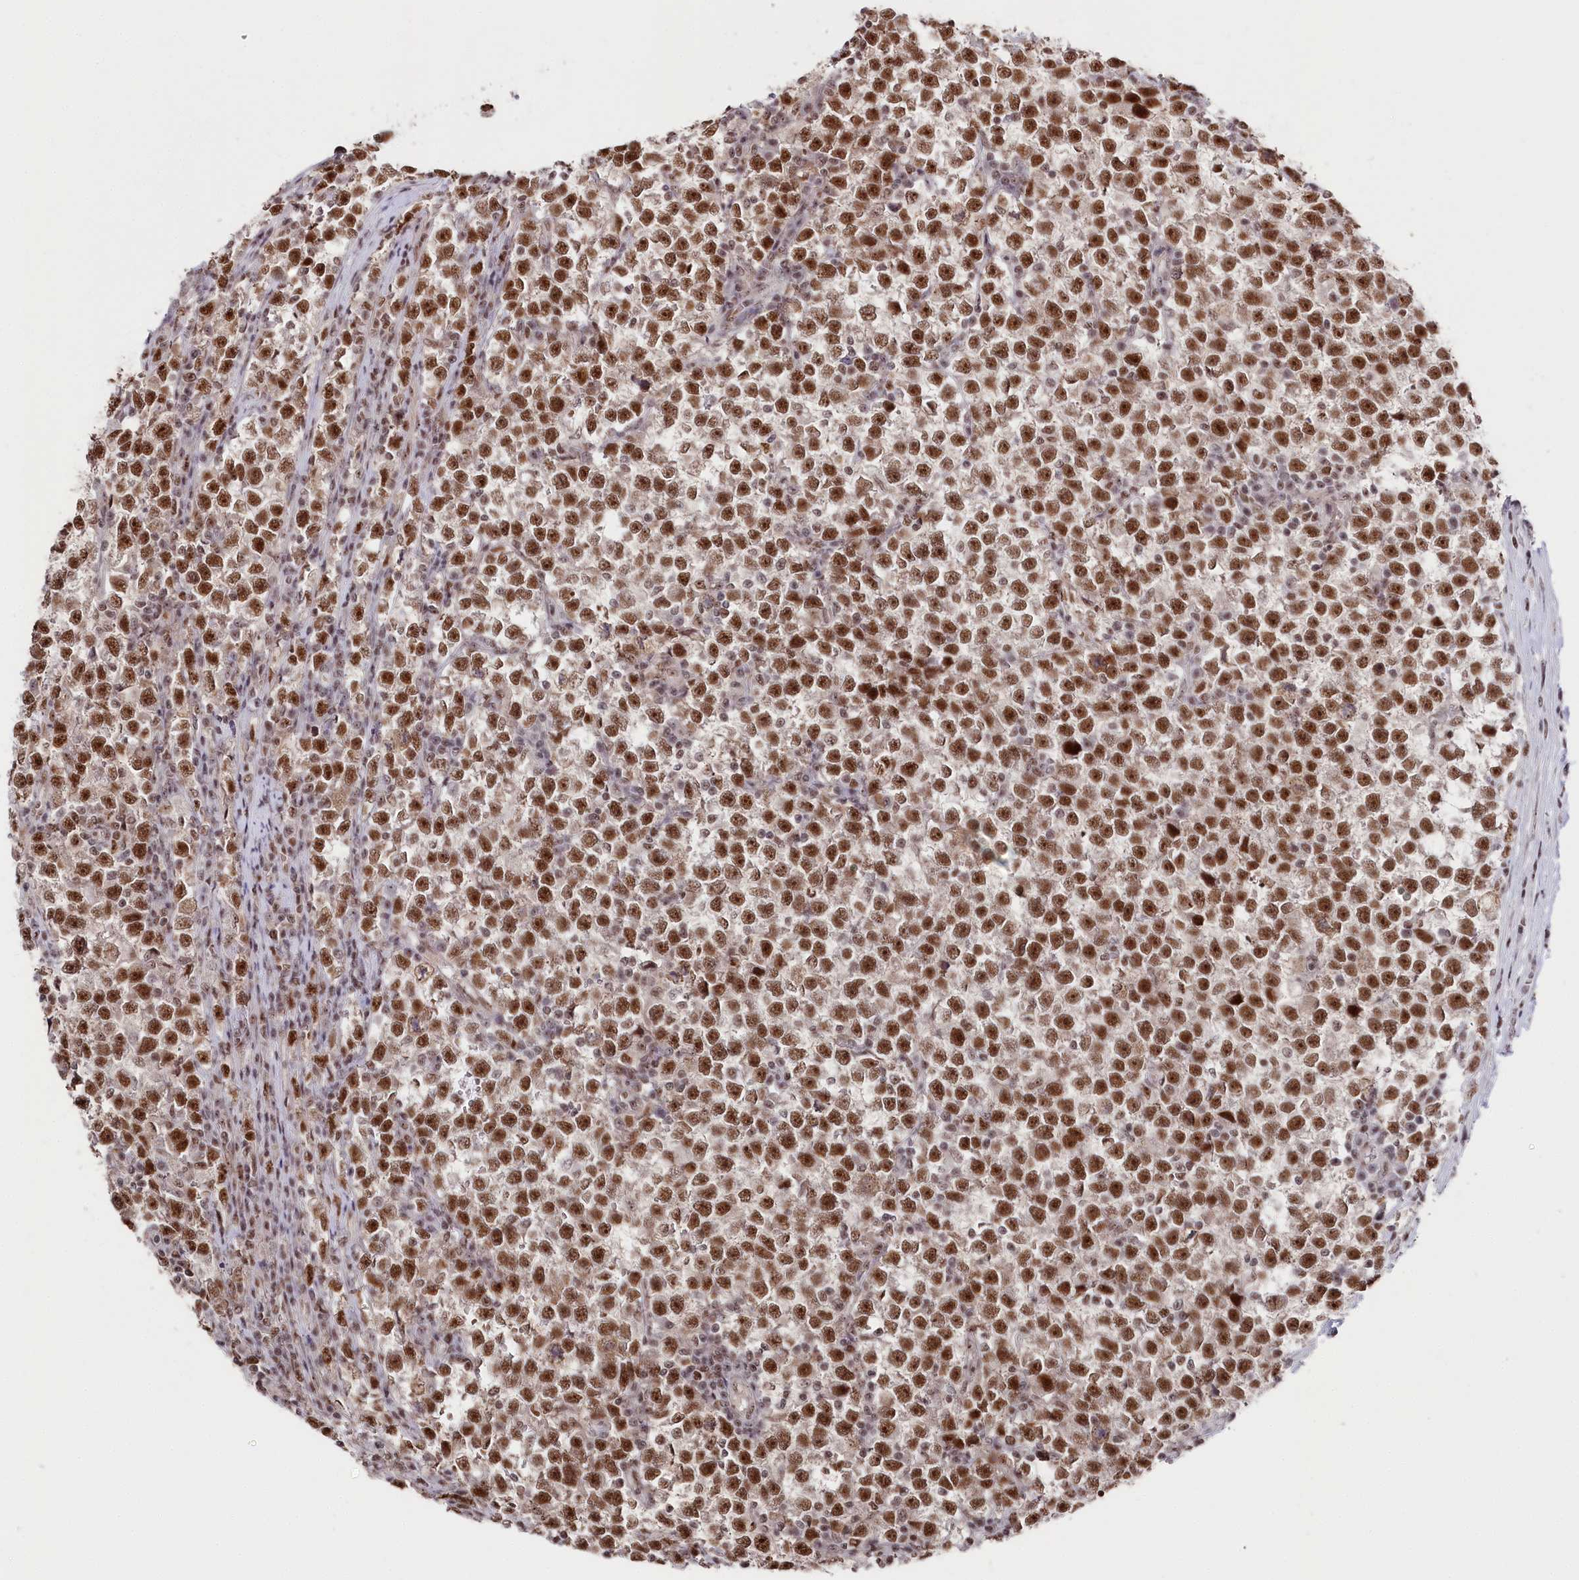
{"staining": {"intensity": "moderate", "quantity": ">75%", "location": "nuclear"}, "tissue": "testis cancer", "cell_type": "Tumor cells", "image_type": "cancer", "snomed": [{"axis": "morphology", "description": "Normal tissue, NOS"}, {"axis": "morphology", "description": "Seminoma, NOS"}, {"axis": "topography", "description": "Testis"}], "caption": "The photomicrograph reveals staining of seminoma (testis), revealing moderate nuclear protein expression (brown color) within tumor cells. (DAB IHC with brightfield microscopy, high magnification).", "gene": "POLR2H", "patient": {"sex": "male", "age": 43}}